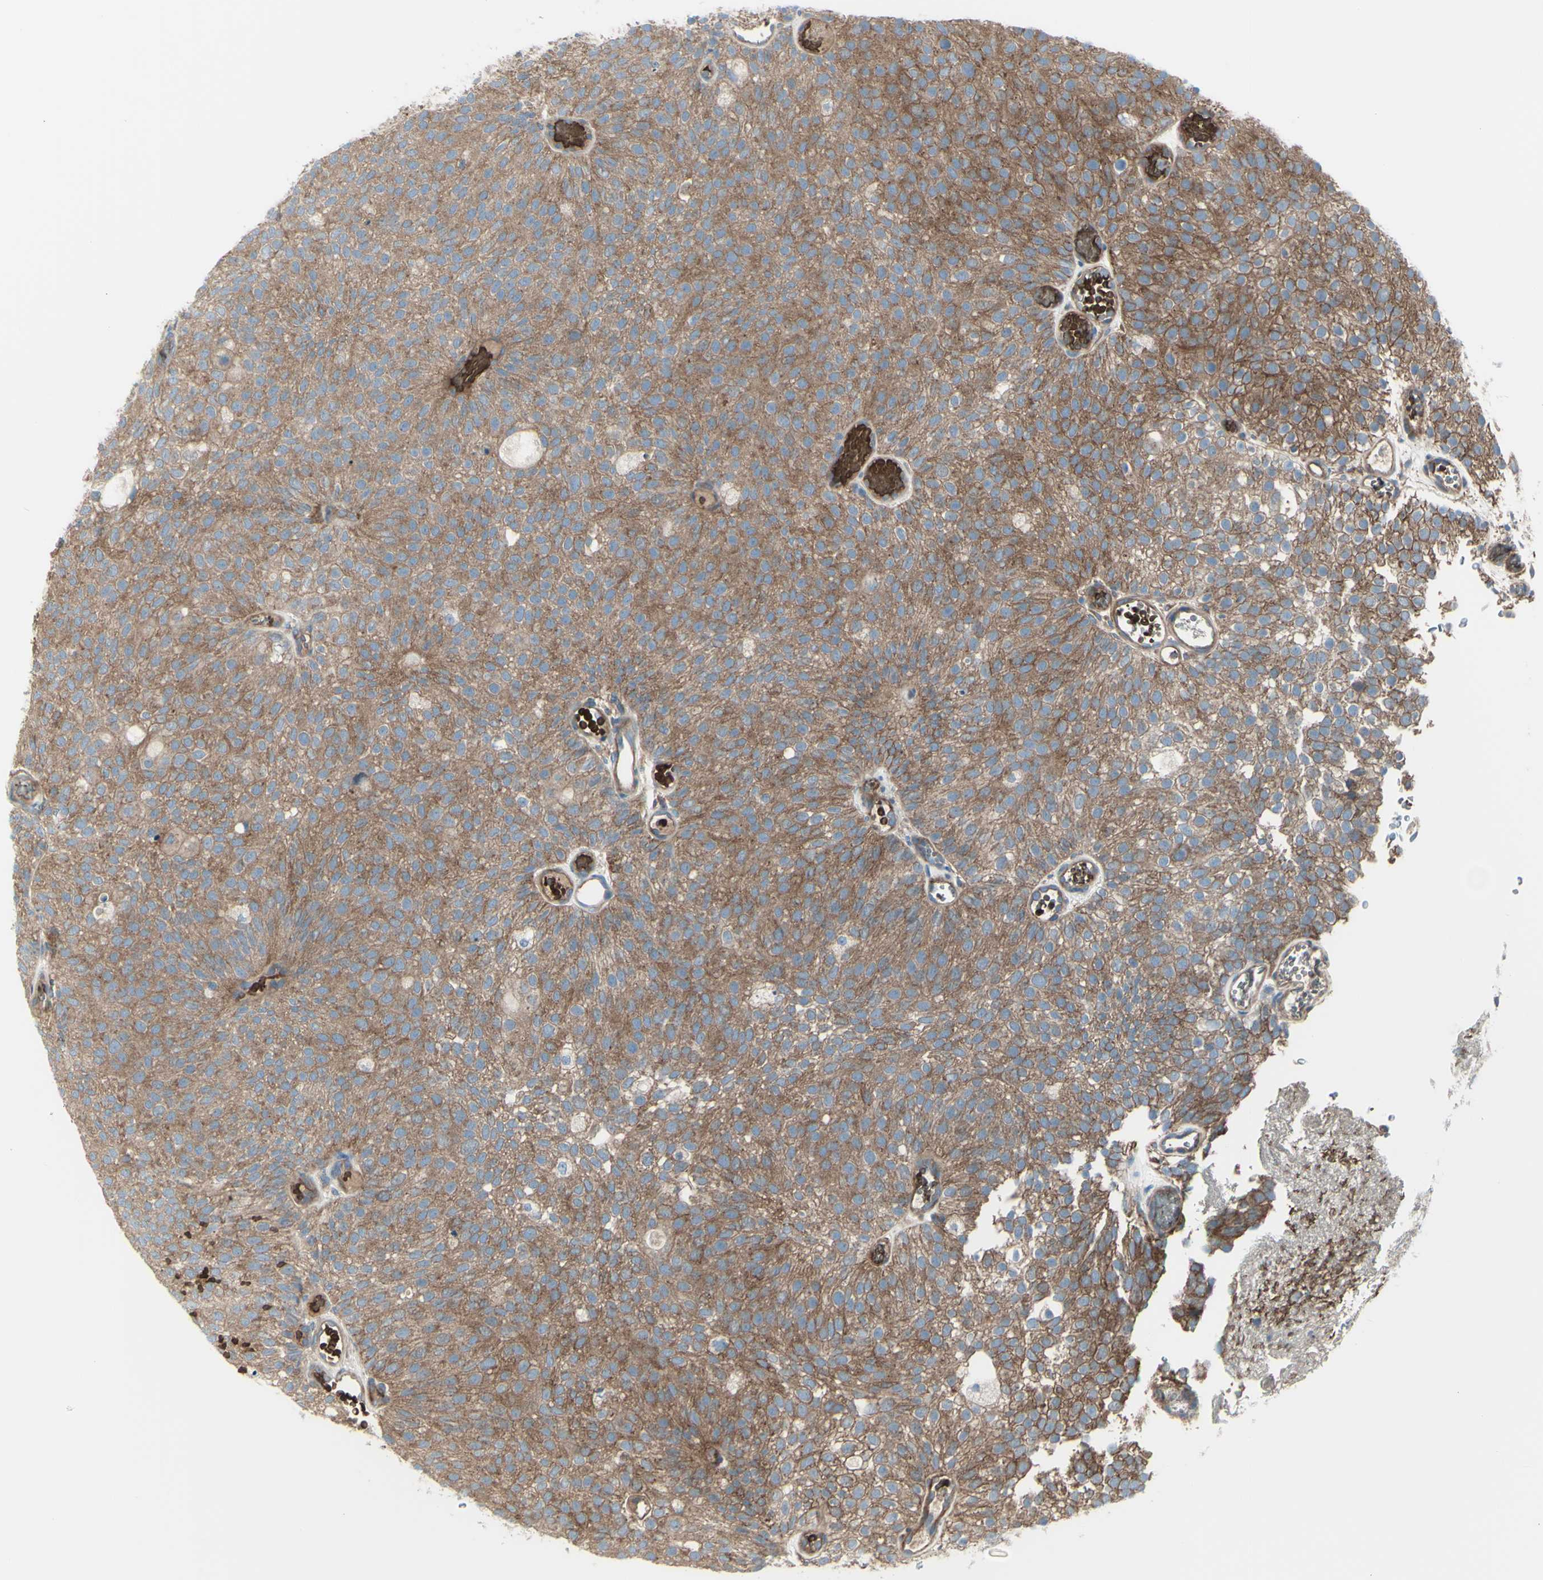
{"staining": {"intensity": "moderate", "quantity": ">75%", "location": "cytoplasmic/membranous"}, "tissue": "urothelial cancer", "cell_type": "Tumor cells", "image_type": "cancer", "snomed": [{"axis": "morphology", "description": "Urothelial carcinoma, Low grade"}, {"axis": "topography", "description": "Urinary bladder"}], "caption": "Protein positivity by immunohistochemistry reveals moderate cytoplasmic/membranous positivity in about >75% of tumor cells in urothelial cancer.", "gene": "PCDHGA2", "patient": {"sex": "male", "age": 78}}